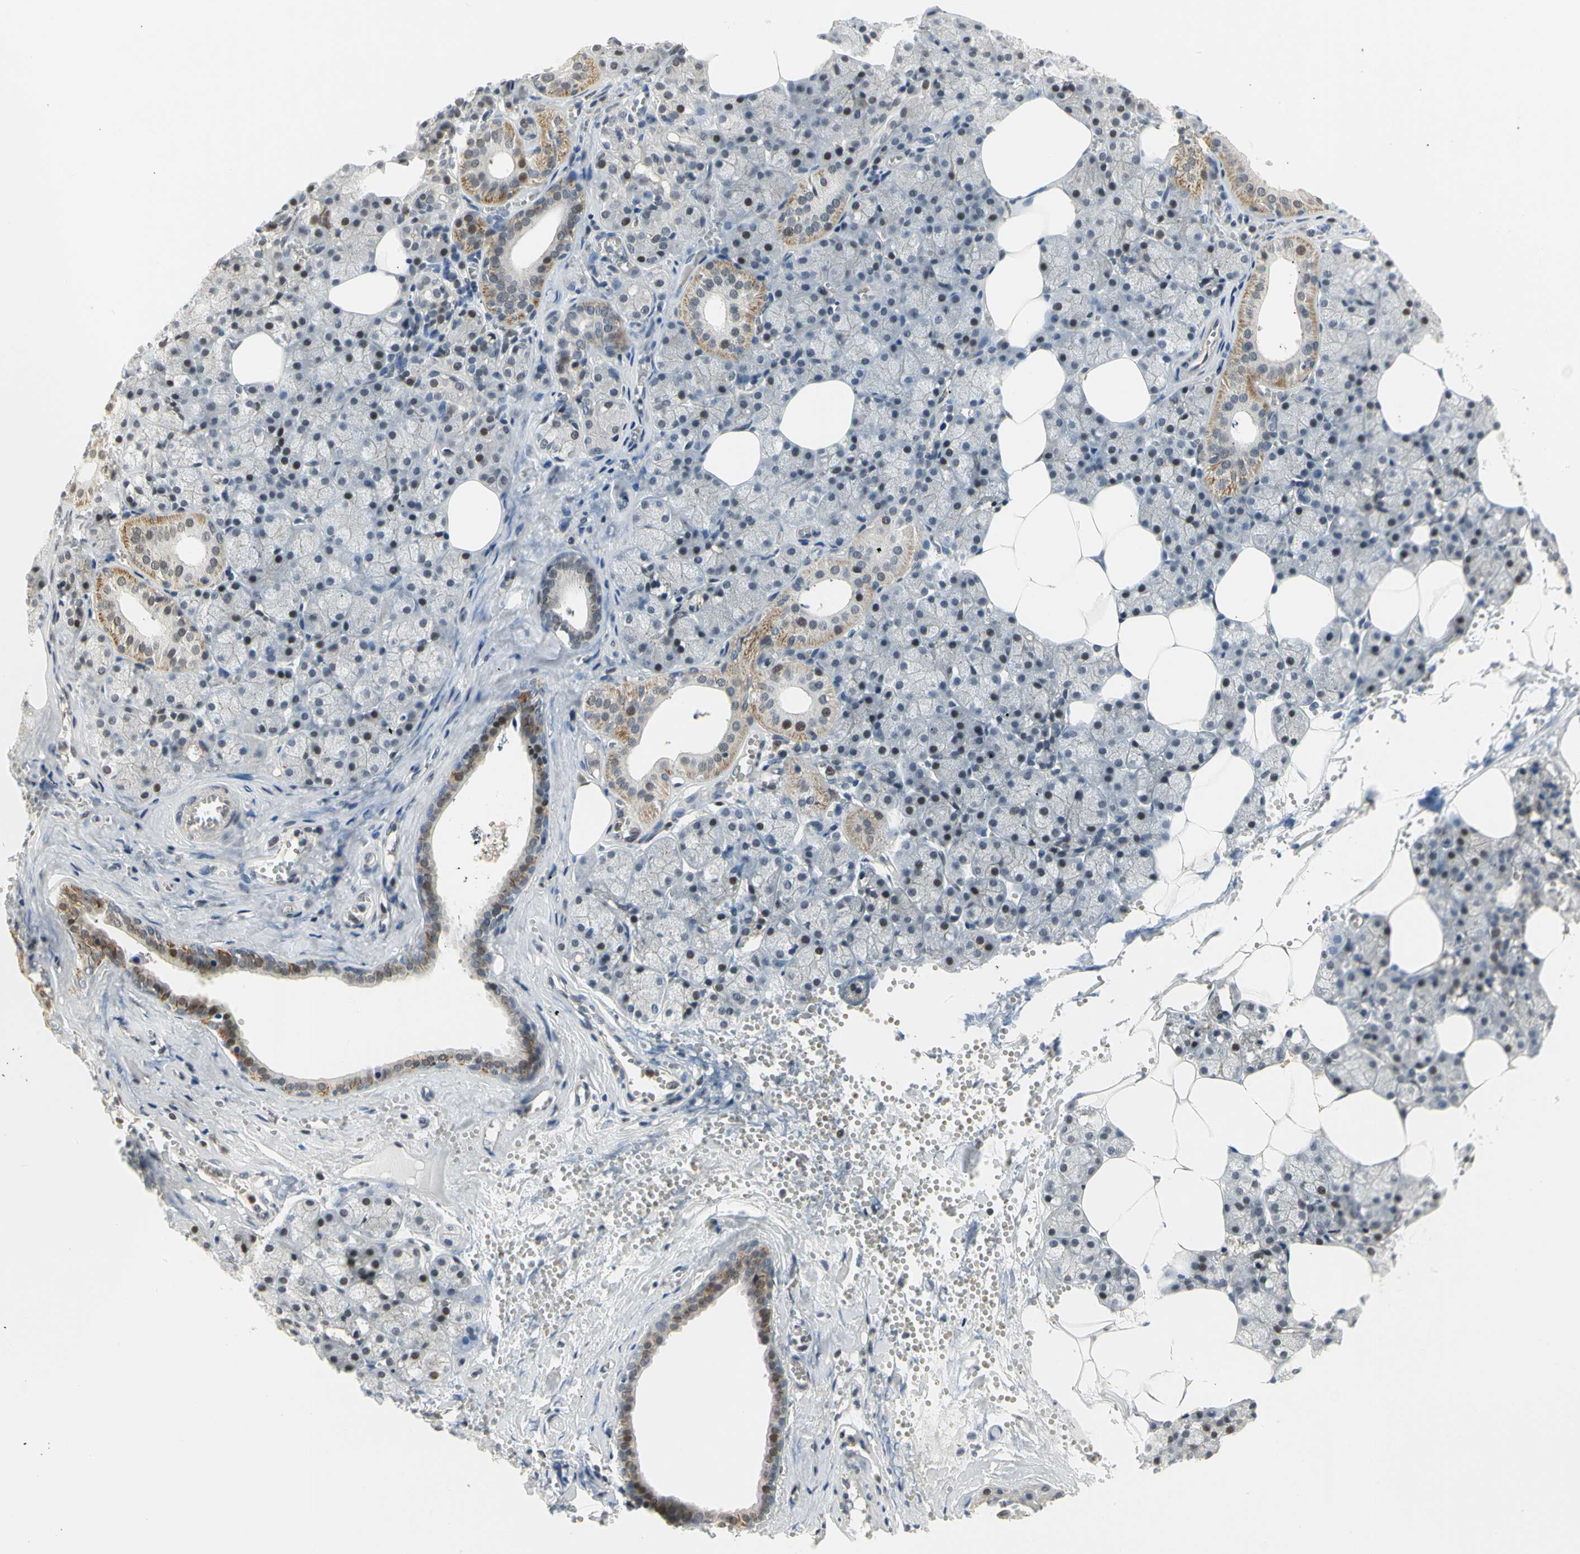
{"staining": {"intensity": "moderate", "quantity": "25%-75%", "location": "cytoplasmic/membranous,nuclear"}, "tissue": "salivary gland", "cell_type": "Glandular cells", "image_type": "normal", "snomed": [{"axis": "morphology", "description": "Normal tissue, NOS"}, {"axis": "topography", "description": "Salivary gland"}], "caption": "Glandular cells demonstrate medium levels of moderate cytoplasmic/membranous,nuclear staining in approximately 25%-75% of cells in unremarkable human salivary gland.", "gene": "IMPG2", "patient": {"sex": "male", "age": 62}}